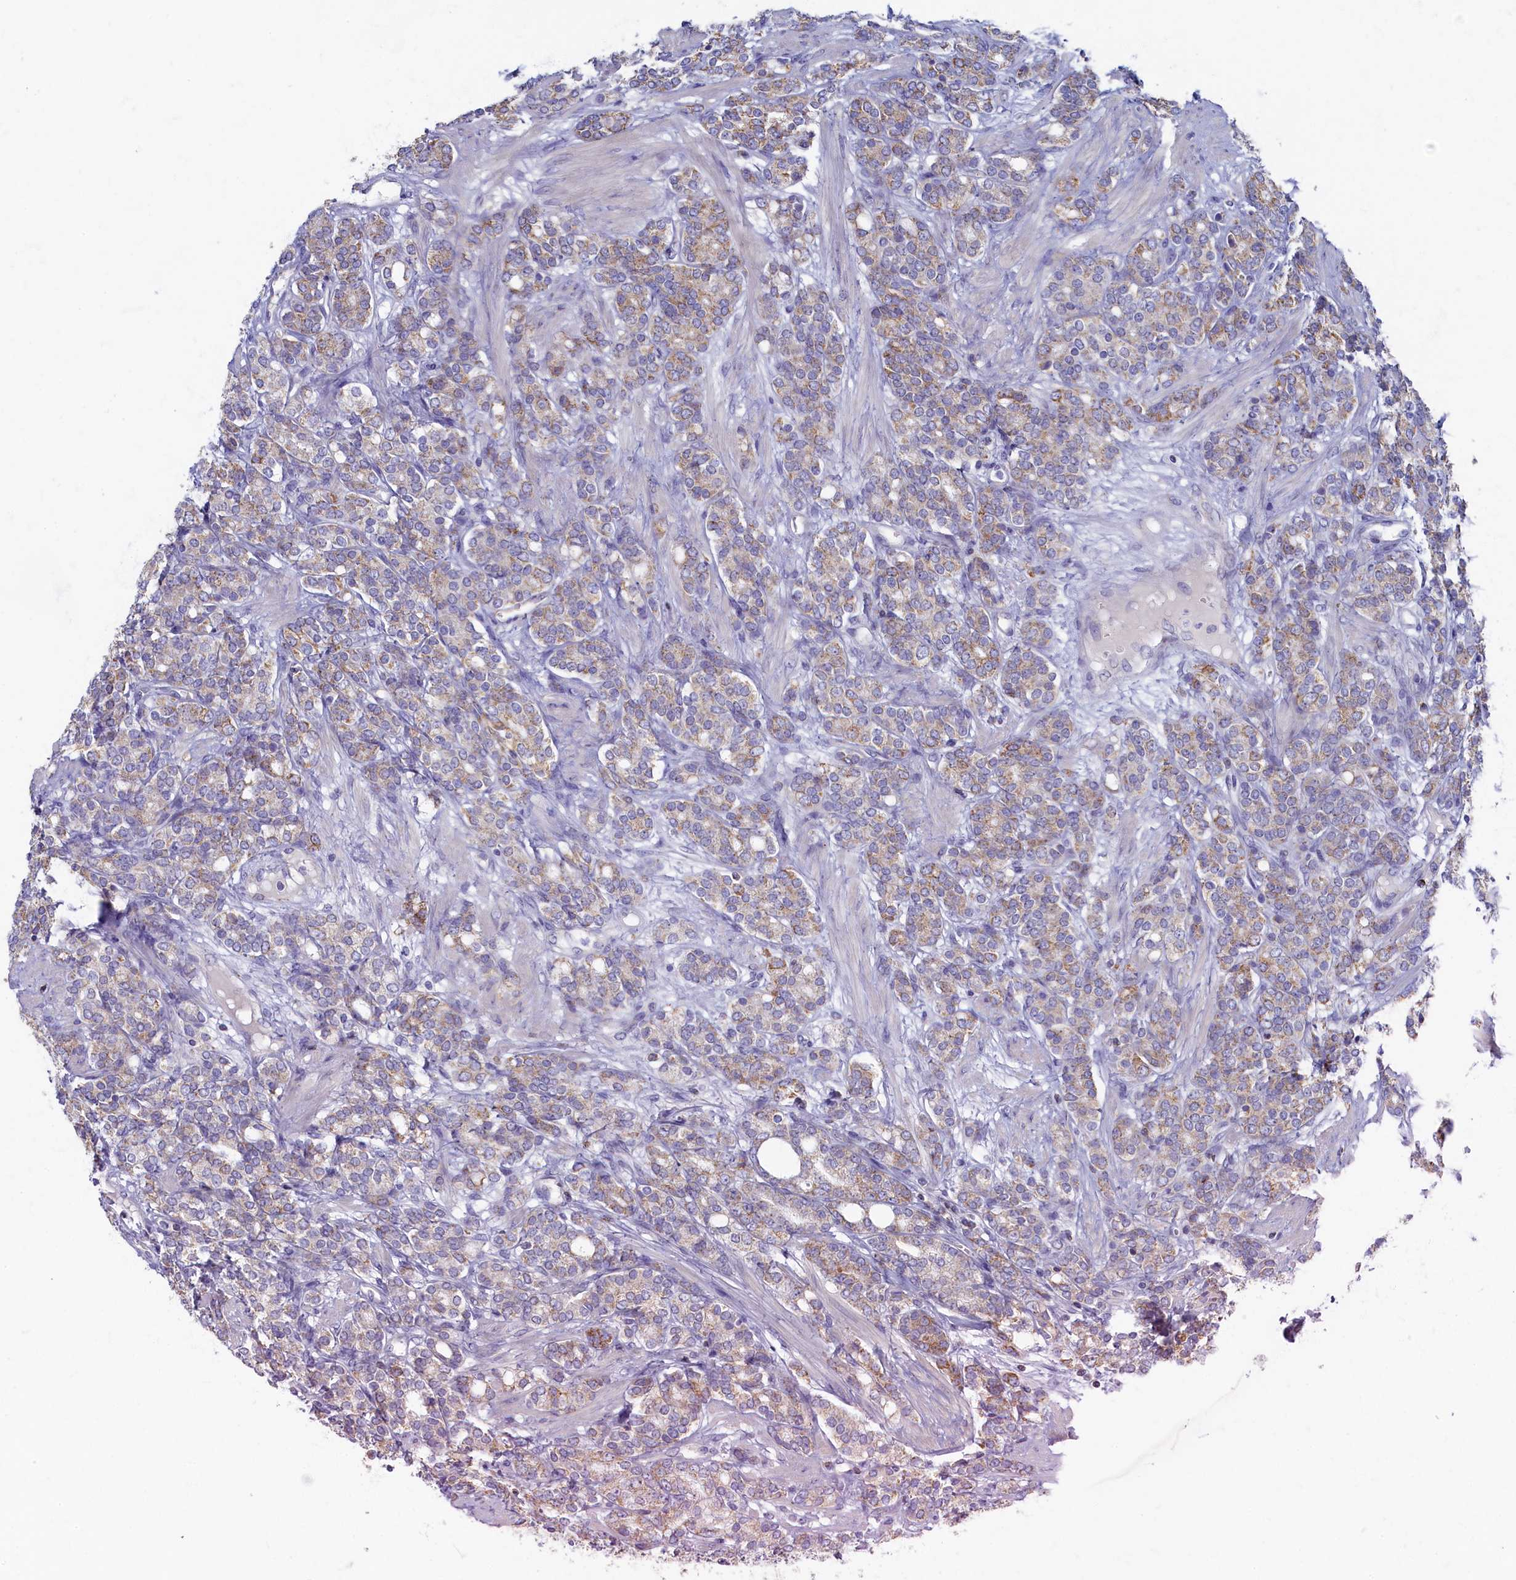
{"staining": {"intensity": "moderate", "quantity": "25%-75%", "location": "cytoplasmic/membranous"}, "tissue": "prostate cancer", "cell_type": "Tumor cells", "image_type": "cancer", "snomed": [{"axis": "morphology", "description": "Adenocarcinoma, High grade"}, {"axis": "topography", "description": "Prostate"}], "caption": "This is a micrograph of immunohistochemistry staining of high-grade adenocarcinoma (prostate), which shows moderate positivity in the cytoplasmic/membranous of tumor cells.", "gene": "OCIAD2", "patient": {"sex": "male", "age": 62}}